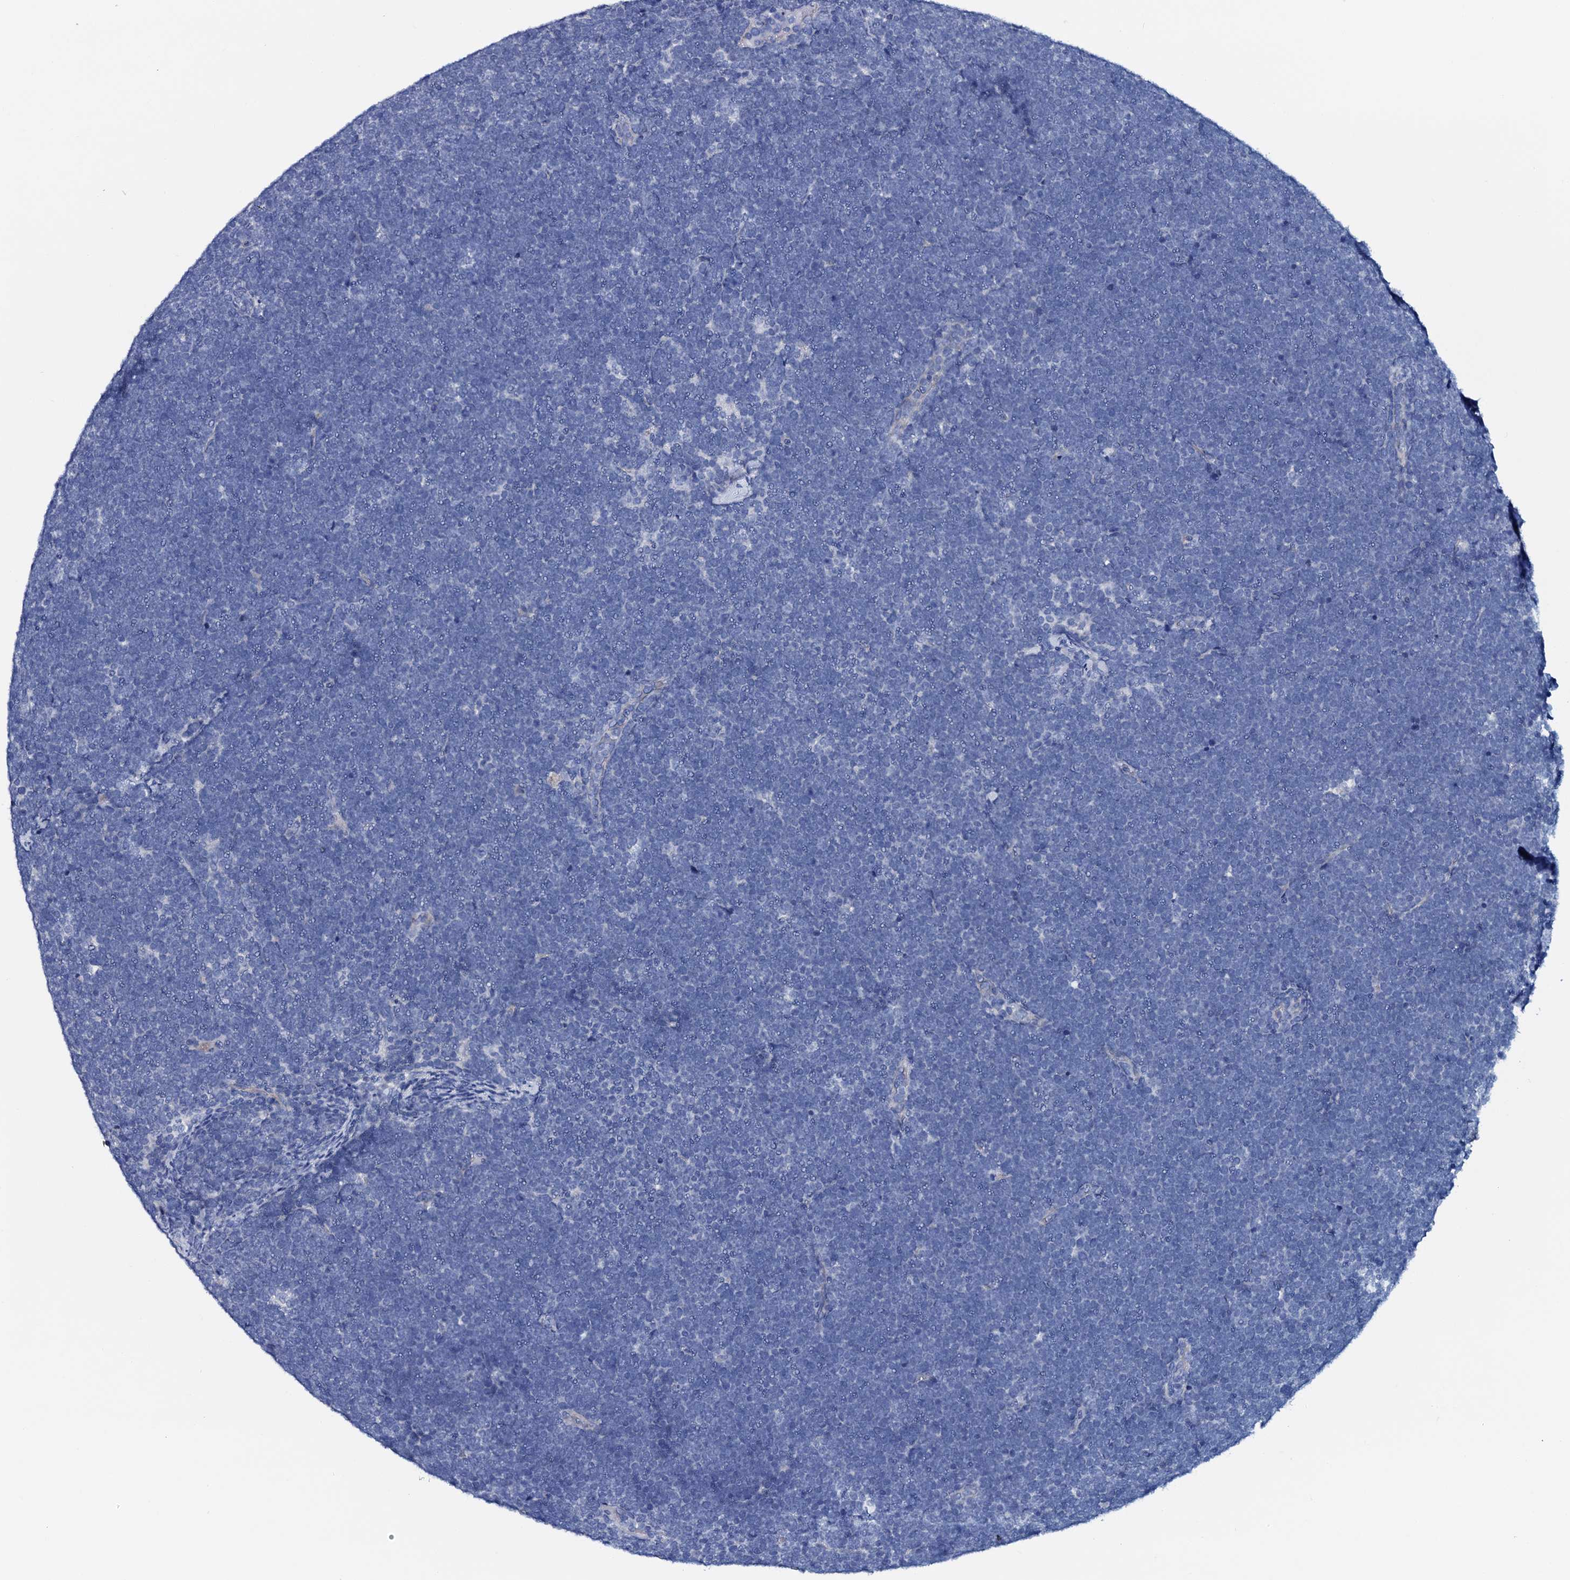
{"staining": {"intensity": "negative", "quantity": "none", "location": "none"}, "tissue": "lymphoma", "cell_type": "Tumor cells", "image_type": "cancer", "snomed": [{"axis": "morphology", "description": "Malignant lymphoma, non-Hodgkin's type, High grade"}, {"axis": "topography", "description": "Lymph node"}], "caption": "This is an IHC photomicrograph of lymphoma. There is no expression in tumor cells.", "gene": "GYS2", "patient": {"sex": "male", "age": 13}}